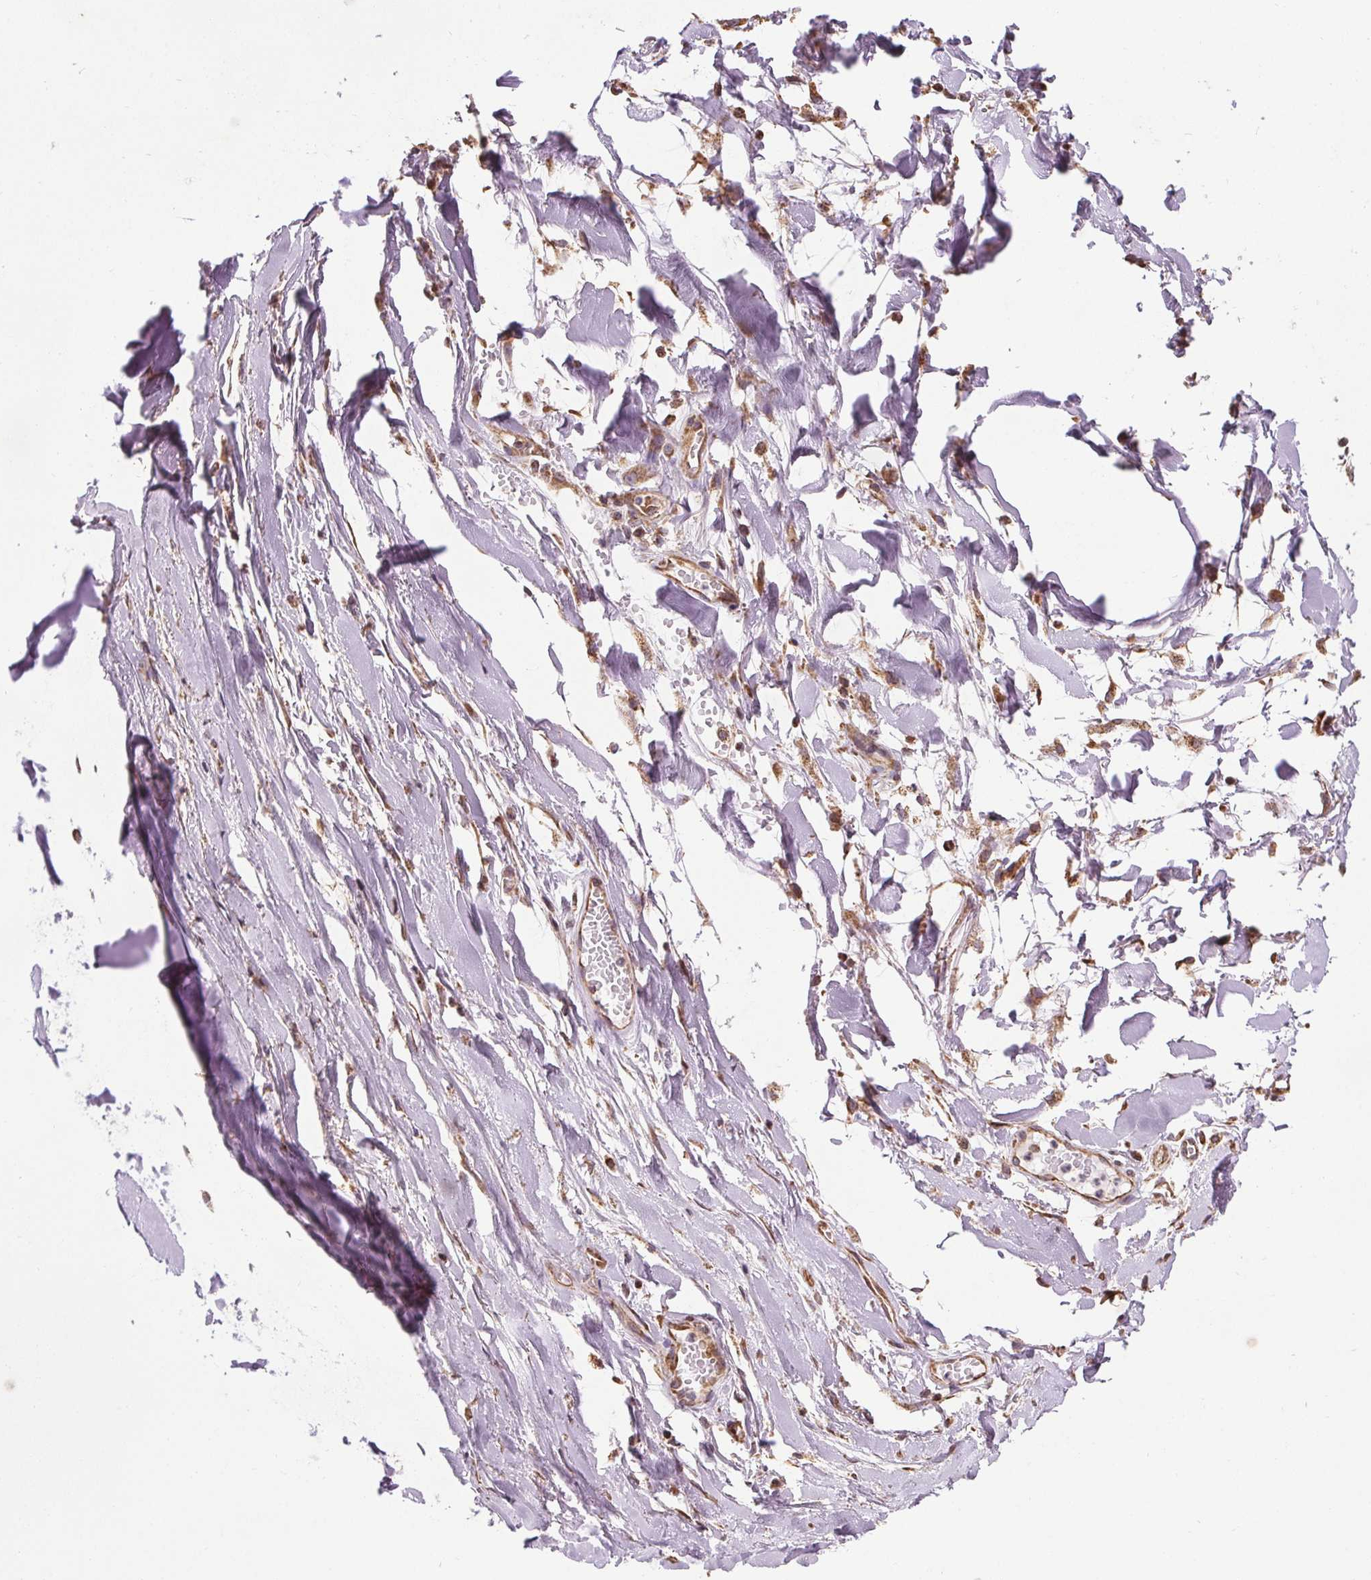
{"staining": {"intensity": "negative", "quantity": "none", "location": "none"}, "tissue": "adipose tissue", "cell_type": "Adipocytes", "image_type": "normal", "snomed": [{"axis": "morphology", "description": "Normal tissue, NOS"}, {"axis": "topography", "description": "Cartilage tissue"}, {"axis": "topography", "description": "Nasopharynx"}, {"axis": "topography", "description": "Thyroid gland"}], "caption": "IHC of unremarkable adipose tissue displays no staining in adipocytes.", "gene": "ZNF548", "patient": {"sex": "male", "age": 63}}